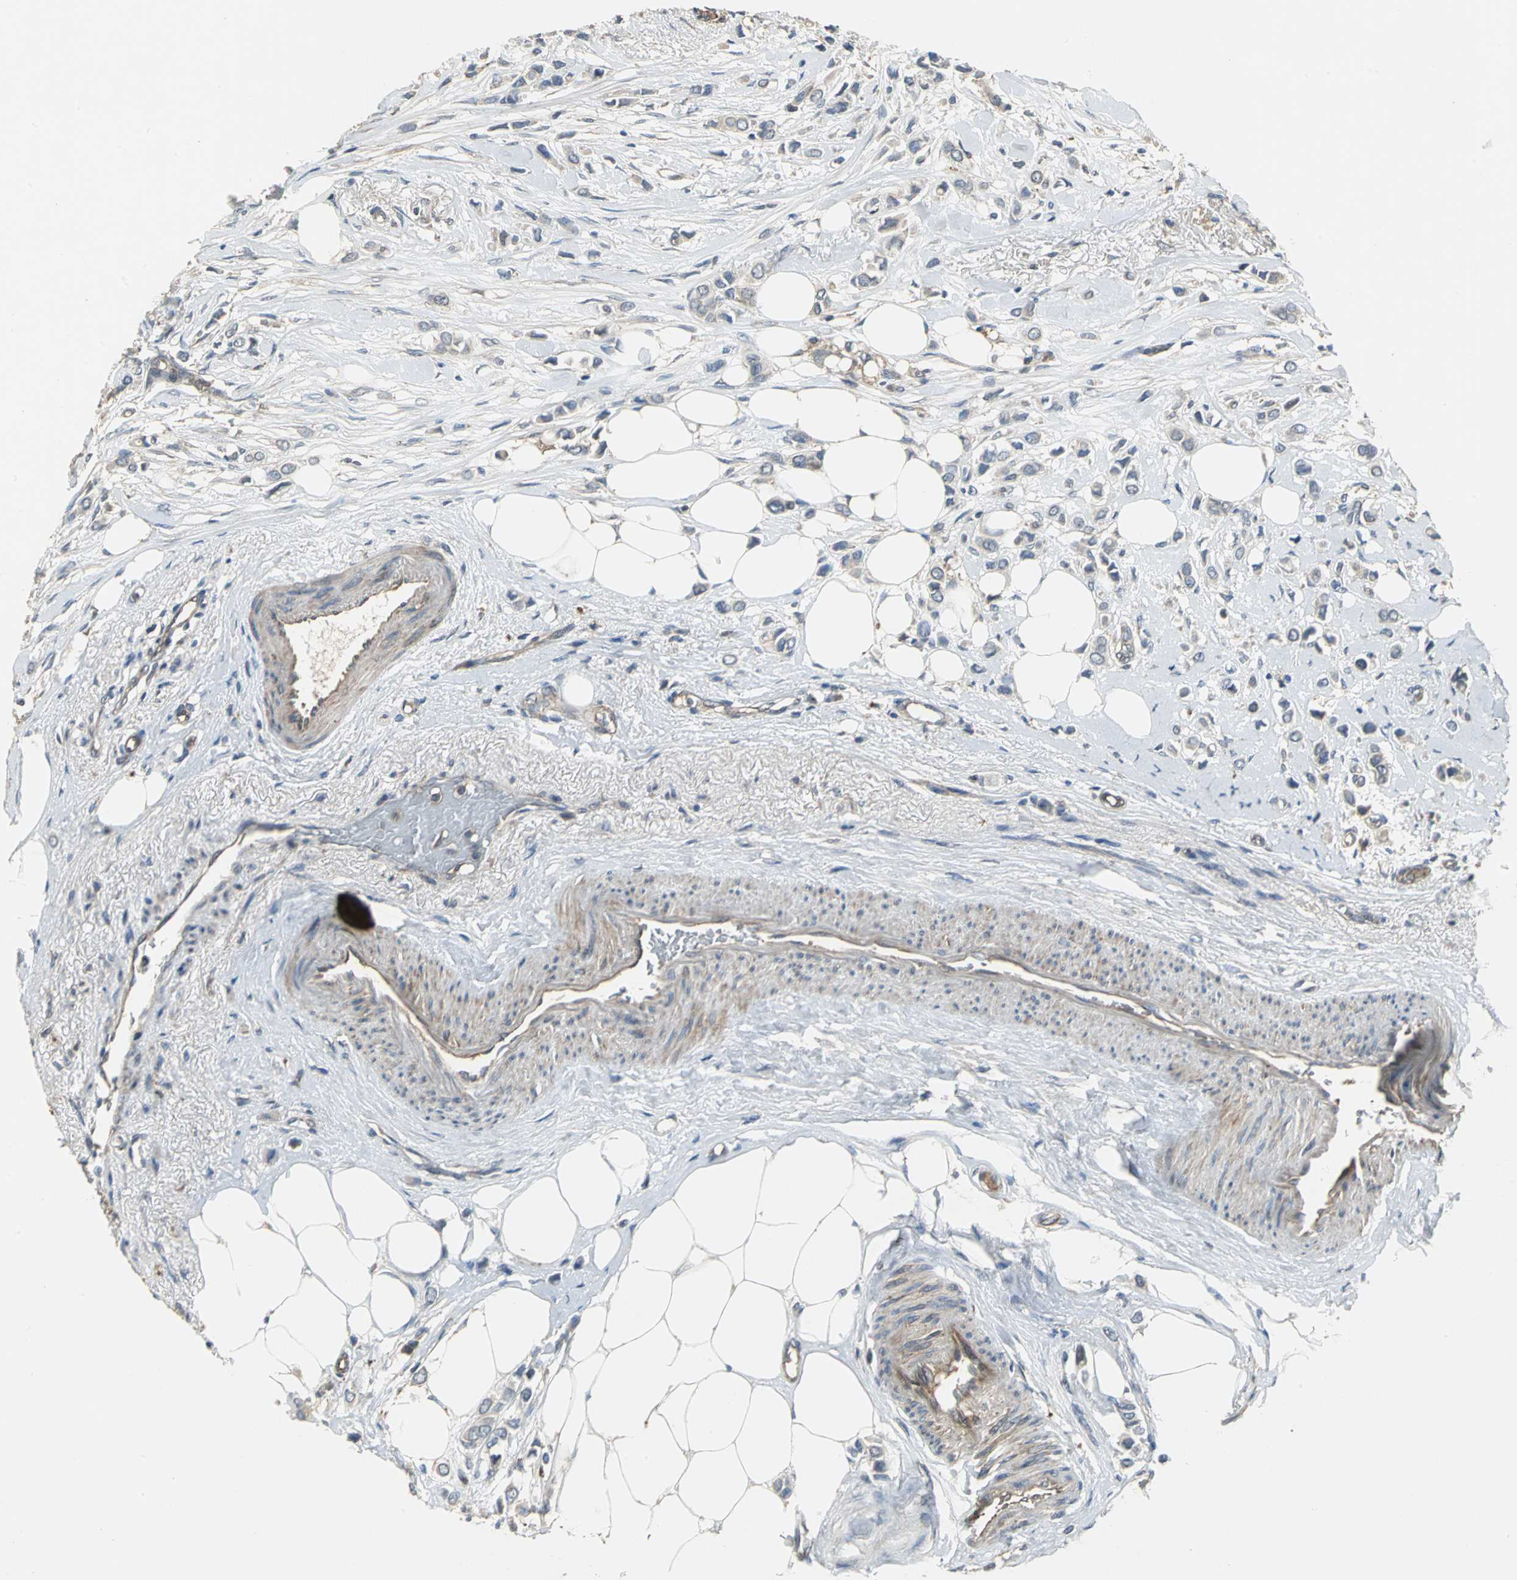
{"staining": {"intensity": "weak", "quantity": ">75%", "location": "cytoplasmic/membranous"}, "tissue": "breast cancer", "cell_type": "Tumor cells", "image_type": "cancer", "snomed": [{"axis": "morphology", "description": "Lobular carcinoma"}, {"axis": "topography", "description": "Breast"}], "caption": "Immunohistochemical staining of human breast lobular carcinoma exhibits weak cytoplasmic/membranous protein positivity in approximately >75% of tumor cells. The protein is stained brown, and the nuclei are stained in blue (DAB (3,3'-diaminobenzidine) IHC with brightfield microscopy, high magnification).", "gene": "MET", "patient": {"sex": "female", "age": 51}}